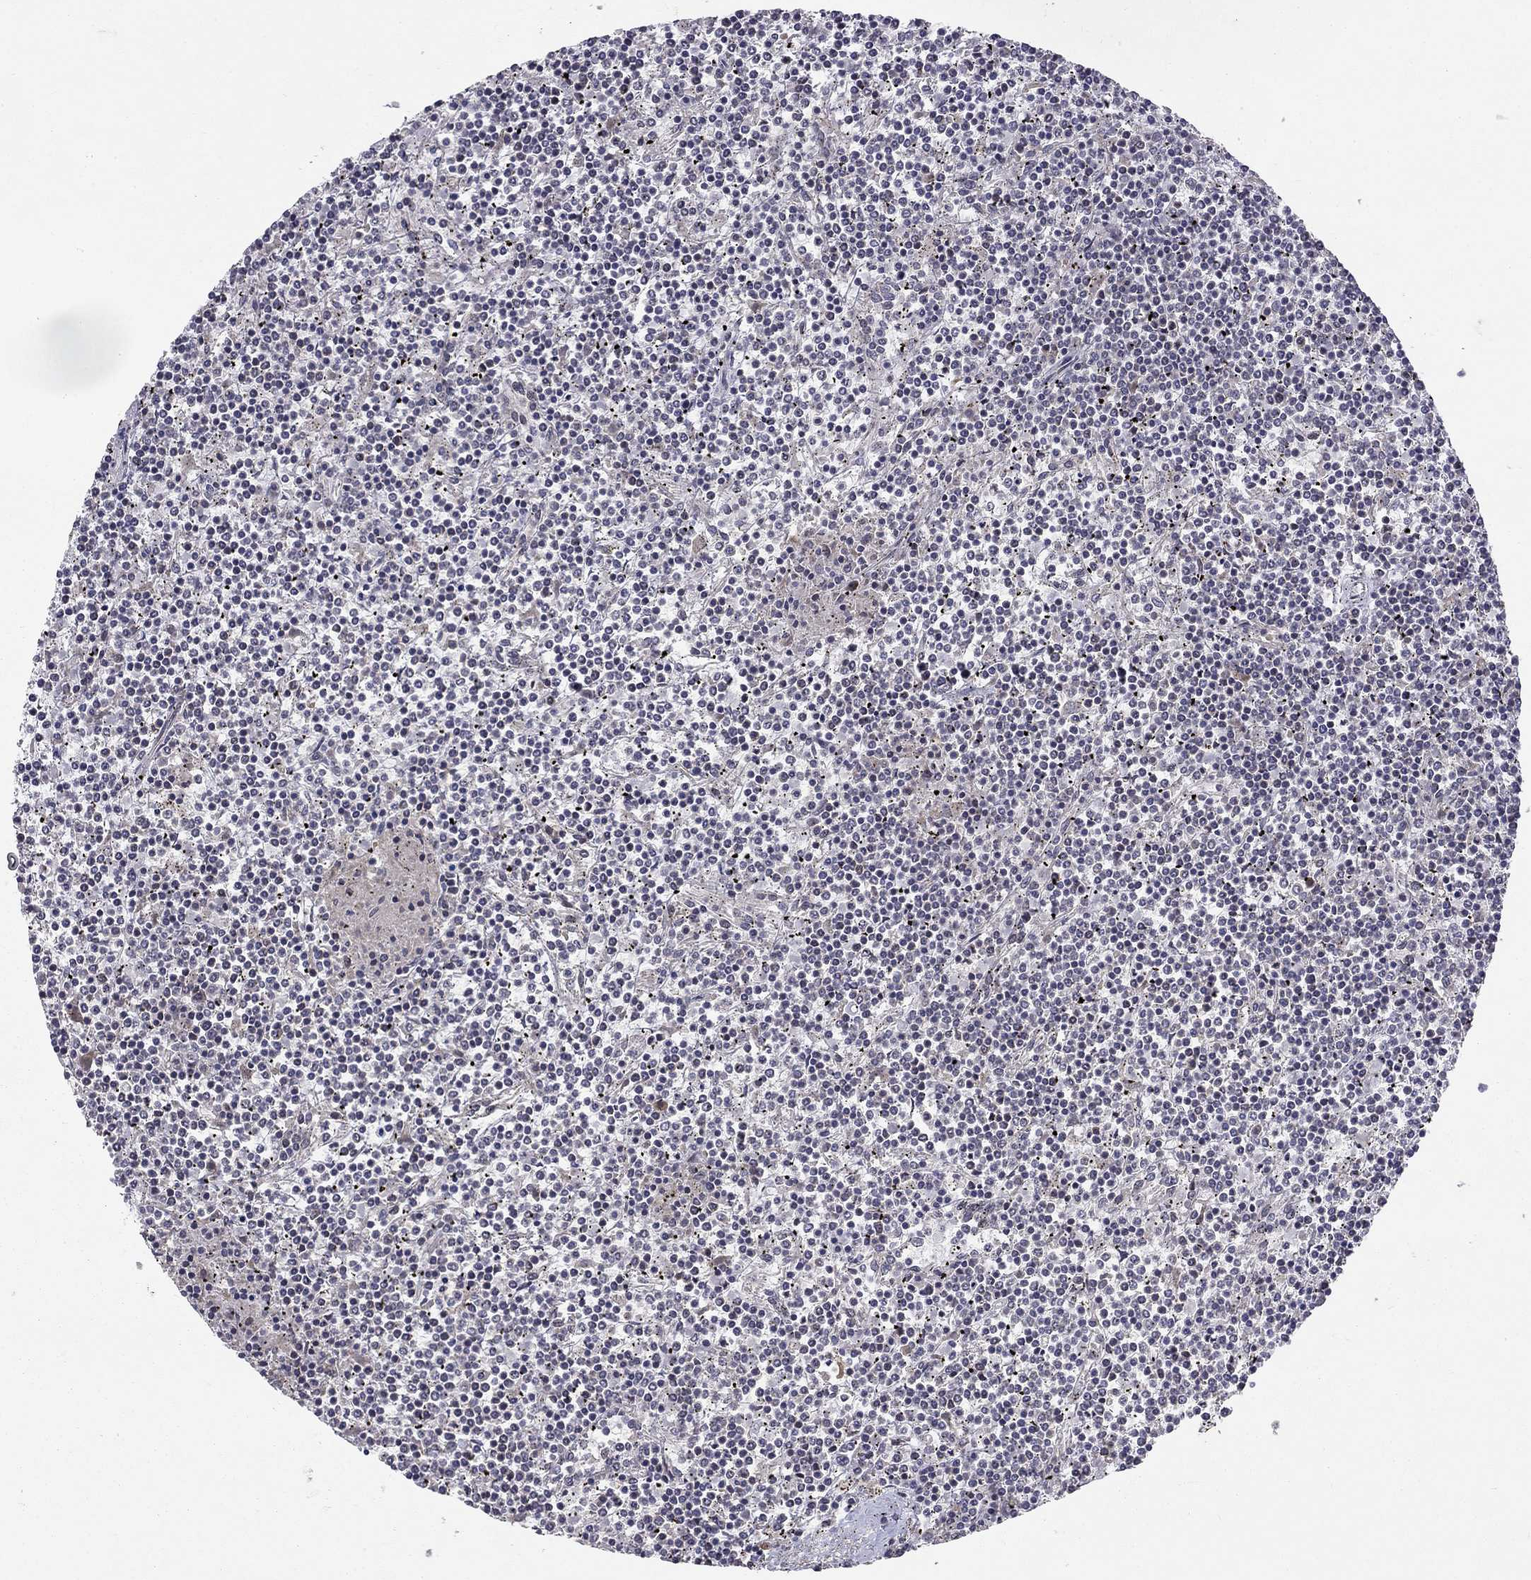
{"staining": {"intensity": "negative", "quantity": "none", "location": "none"}, "tissue": "lymphoma", "cell_type": "Tumor cells", "image_type": "cancer", "snomed": [{"axis": "morphology", "description": "Malignant lymphoma, non-Hodgkin's type, Low grade"}, {"axis": "topography", "description": "Spleen"}], "caption": "IHC photomicrograph of neoplastic tissue: human lymphoma stained with DAB reveals no significant protein positivity in tumor cells.", "gene": "STXBP6", "patient": {"sex": "female", "age": 19}}